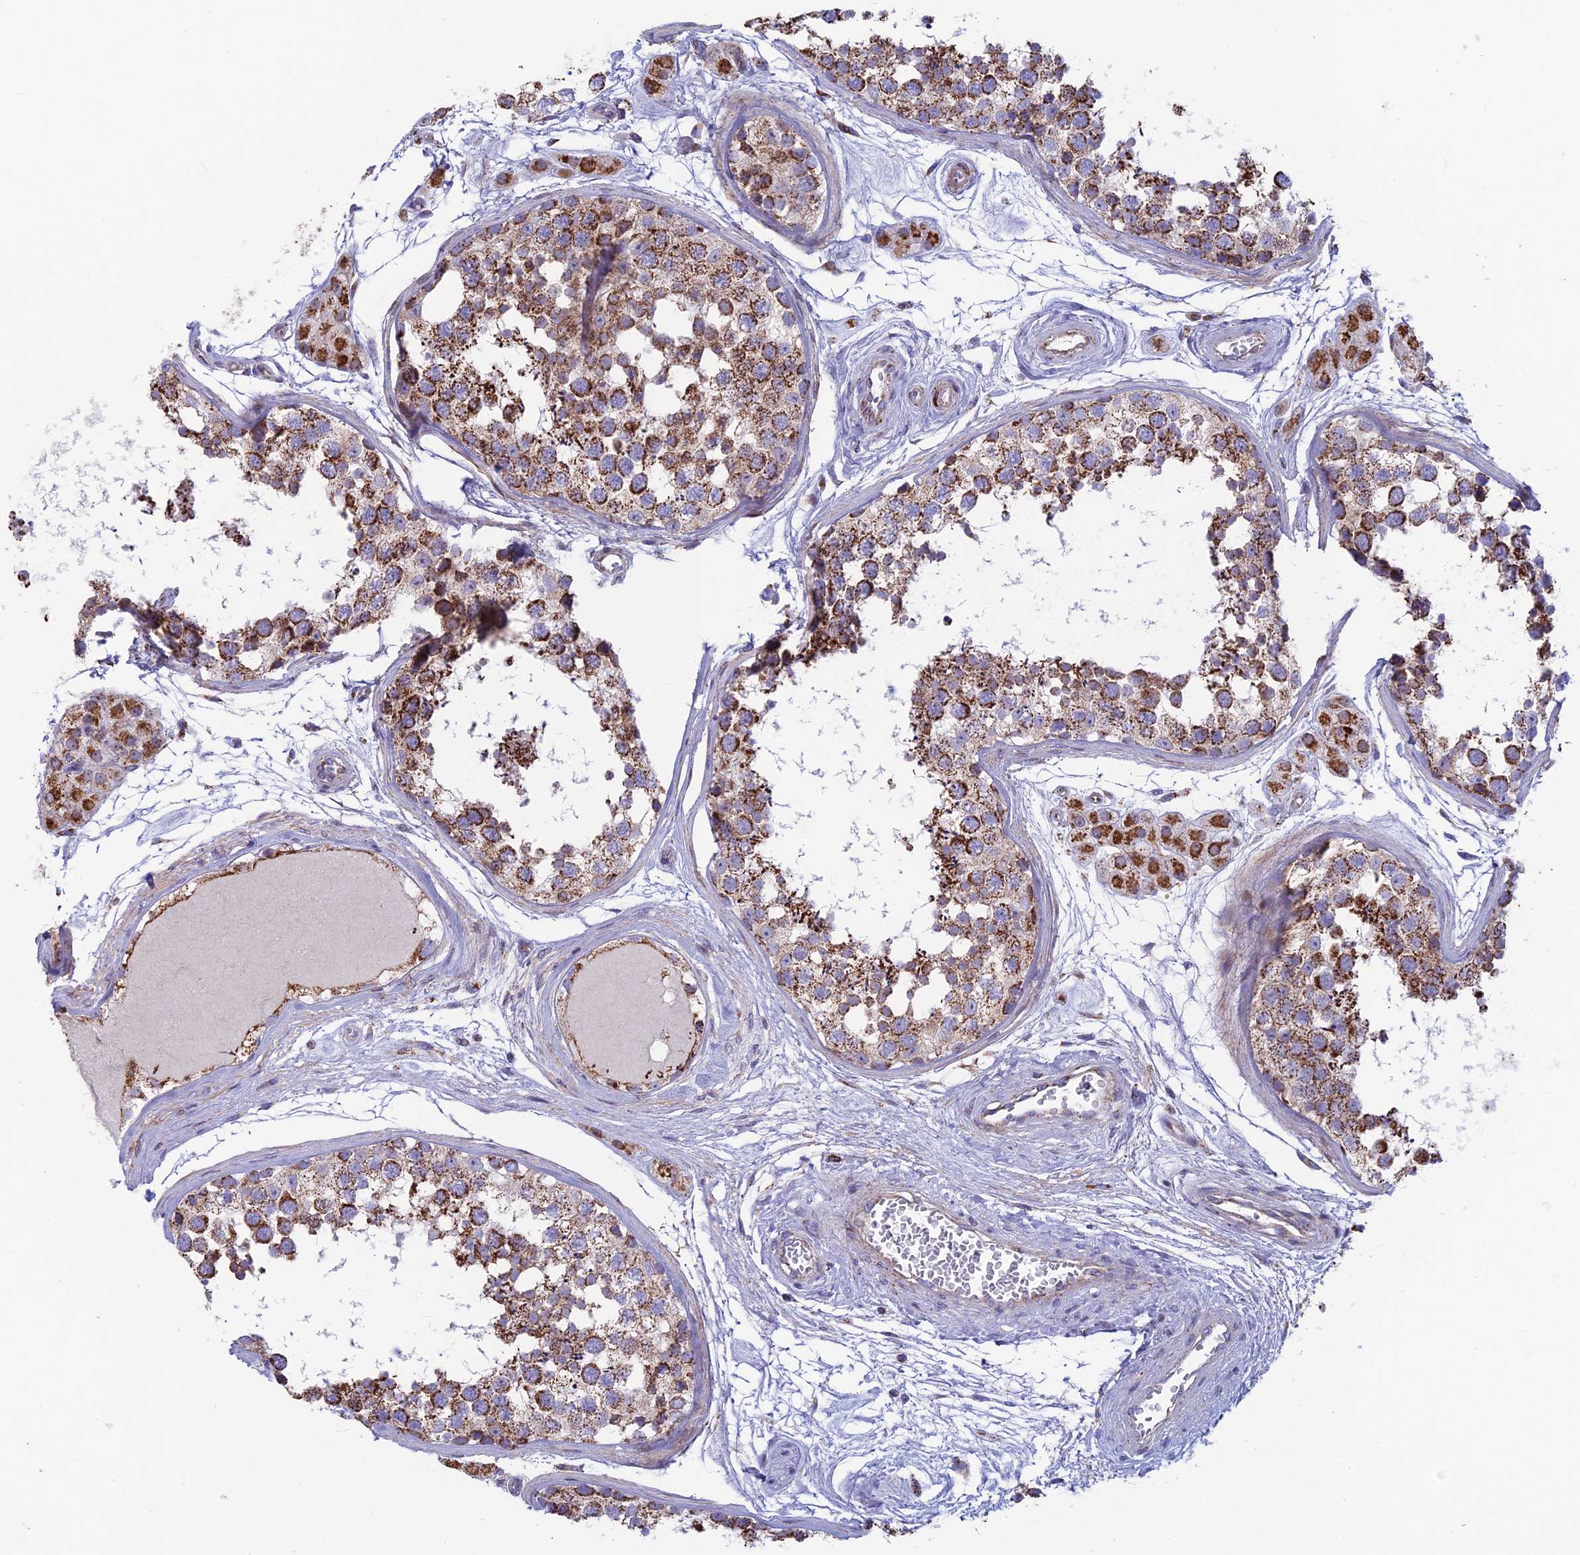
{"staining": {"intensity": "strong", "quantity": ">75%", "location": "cytoplasmic/membranous"}, "tissue": "testis", "cell_type": "Cells in seminiferous ducts", "image_type": "normal", "snomed": [{"axis": "morphology", "description": "Normal tissue, NOS"}, {"axis": "topography", "description": "Testis"}], "caption": "DAB (3,3'-diaminobenzidine) immunohistochemical staining of normal human testis shows strong cytoplasmic/membranous protein staining in about >75% of cells in seminiferous ducts.", "gene": "CS", "patient": {"sex": "male", "age": 56}}